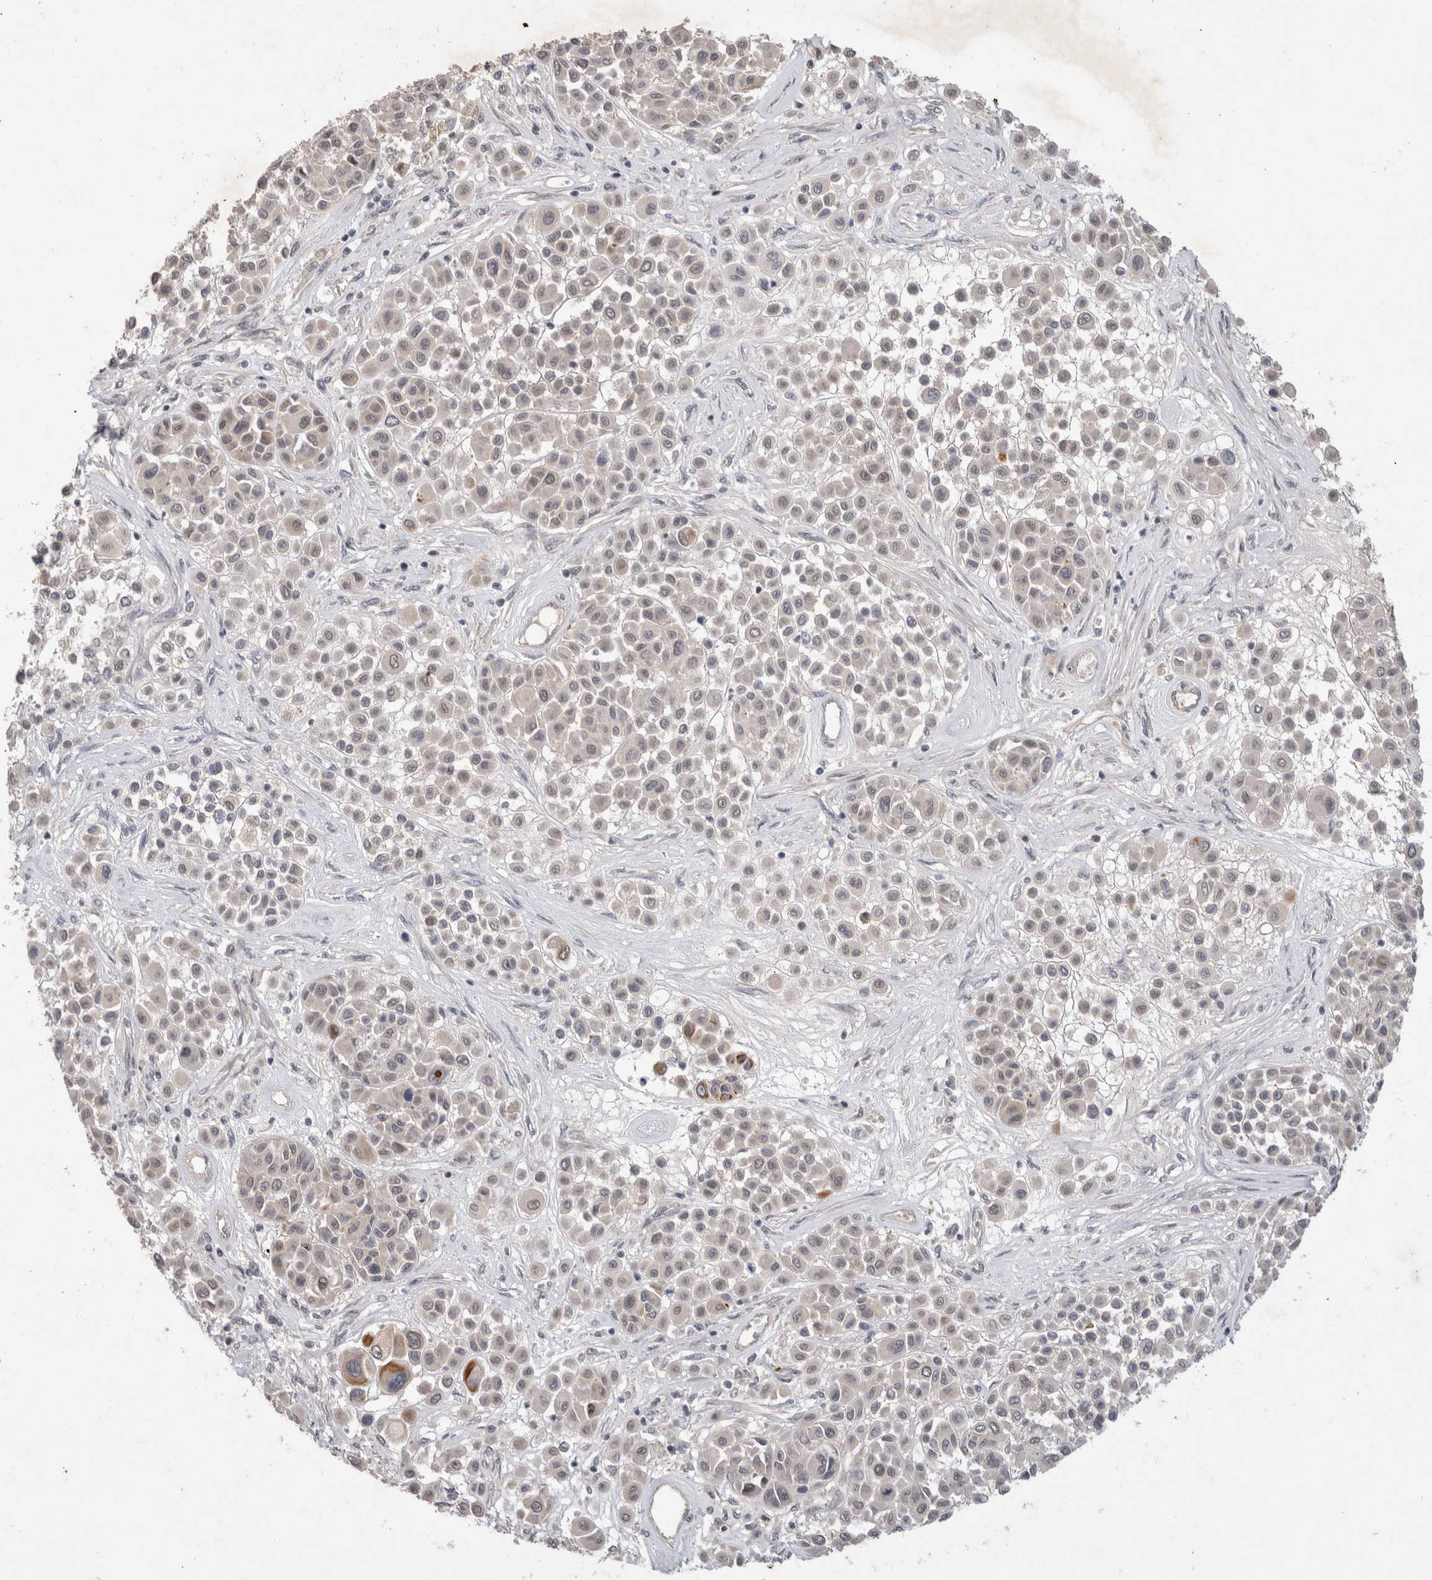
{"staining": {"intensity": "weak", "quantity": "<25%", "location": "cytoplasmic/membranous"}, "tissue": "melanoma", "cell_type": "Tumor cells", "image_type": "cancer", "snomed": [{"axis": "morphology", "description": "Malignant melanoma, Metastatic site"}, {"axis": "topography", "description": "Soft tissue"}], "caption": "DAB (3,3'-diaminobenzidine) immunohistochemical staining of malignant melanoma (metastatic site) reveals no significant staining in tumor cells.", "gene": "CRISPLD1", "patient": {"sex": "male", "age": 41}}